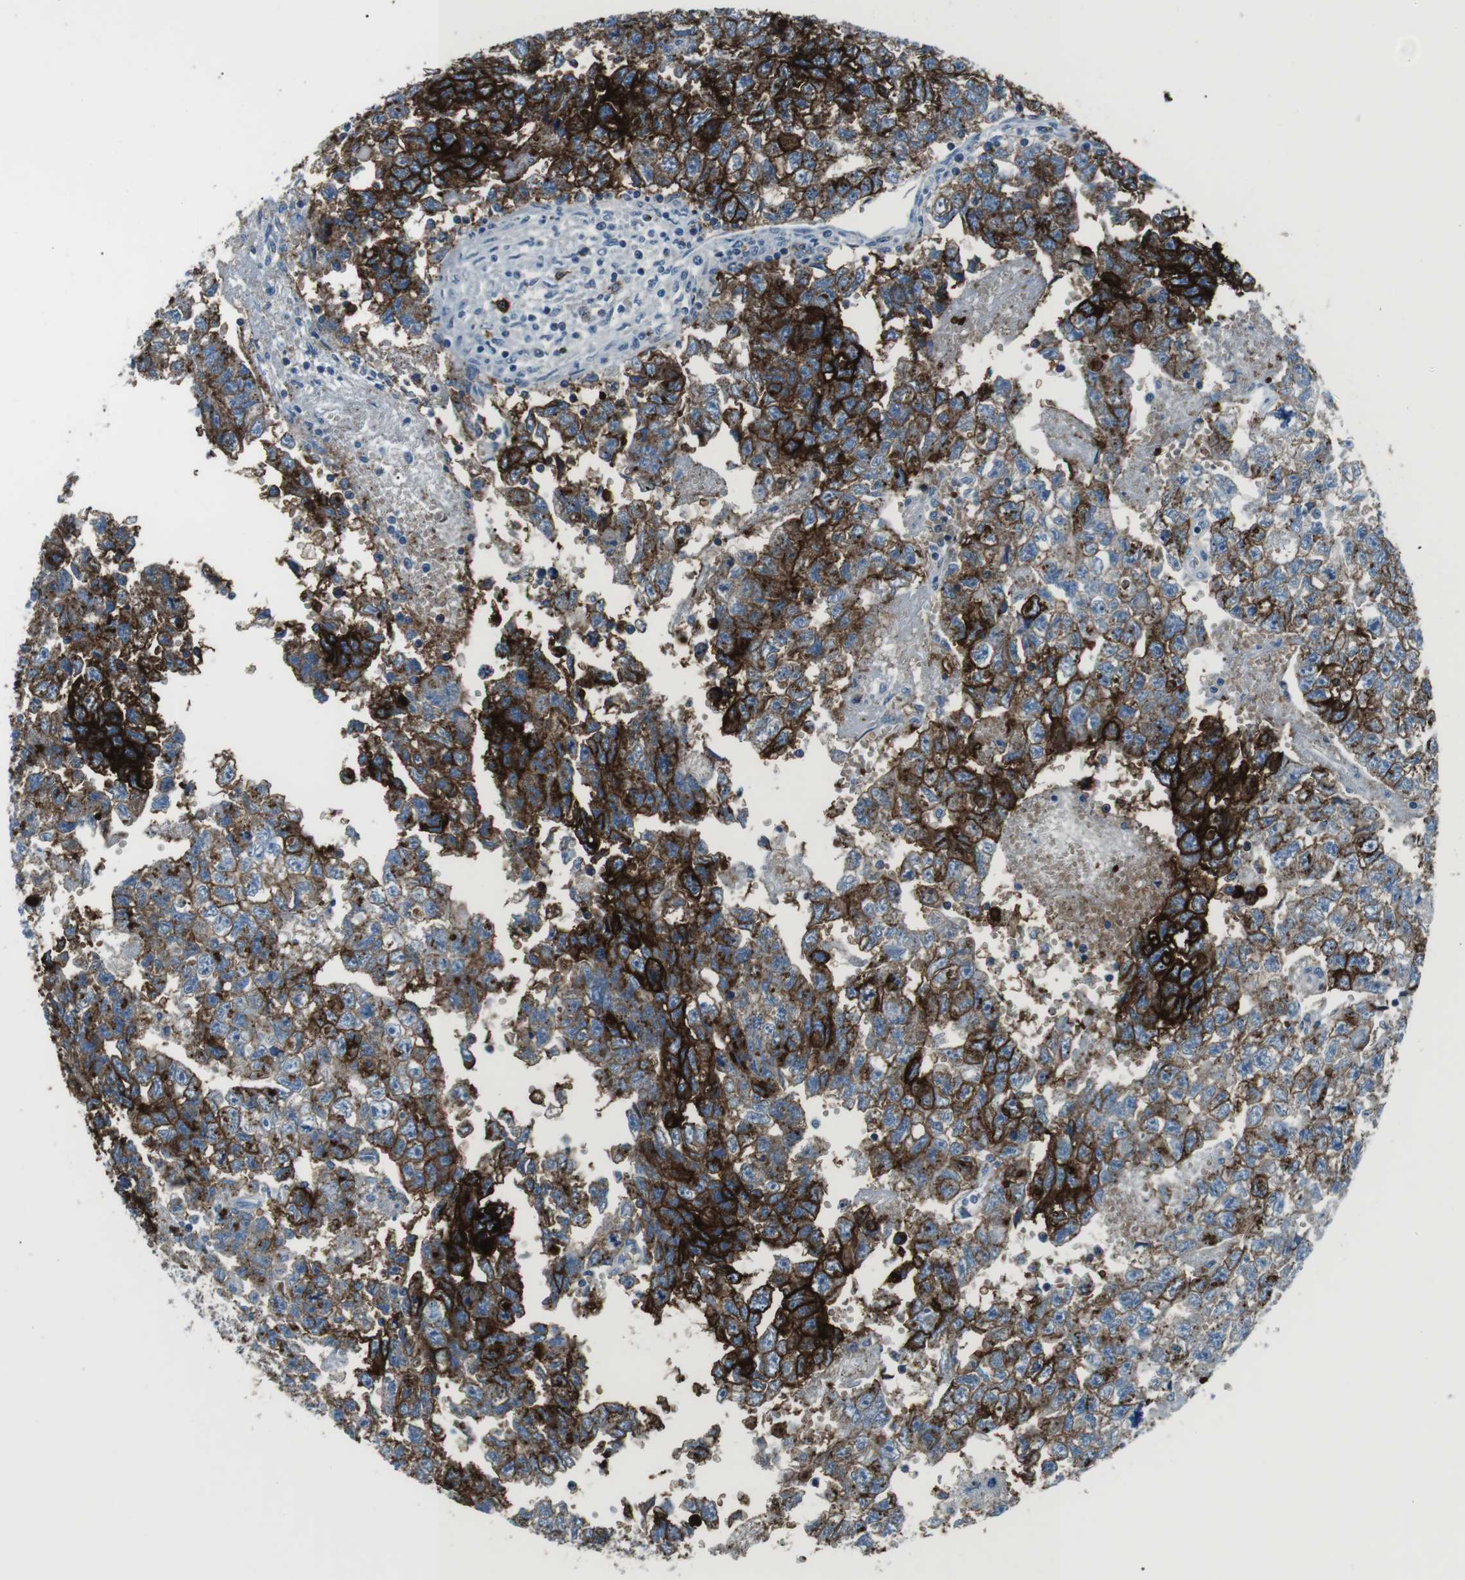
{"staining": {"intensity": "strong", "quantity": "25%-75%", "location": "cytoplasmic/membranous"}, "tissue": "testis cancer", "cell_type": "Tumor cells", "image_type": "cancer", "snomed": [{"axis": "morphology", "description": "Seminoma, NOS"}, {"axis": "morphology", "description": "Carcinoma, Embryonal, NOS"}, {"axis": "topography", "description": "Testis"}], "caption": "IHC photomicrograph of human testis seminoma stained for a protein (brown), which displays high levels of strong cytoplasmic/membranous positivity in approximately 25%-75% of tumor cells.", "gene": "ST6GAL1", "patient": {"sex": "male", "age": 38}}